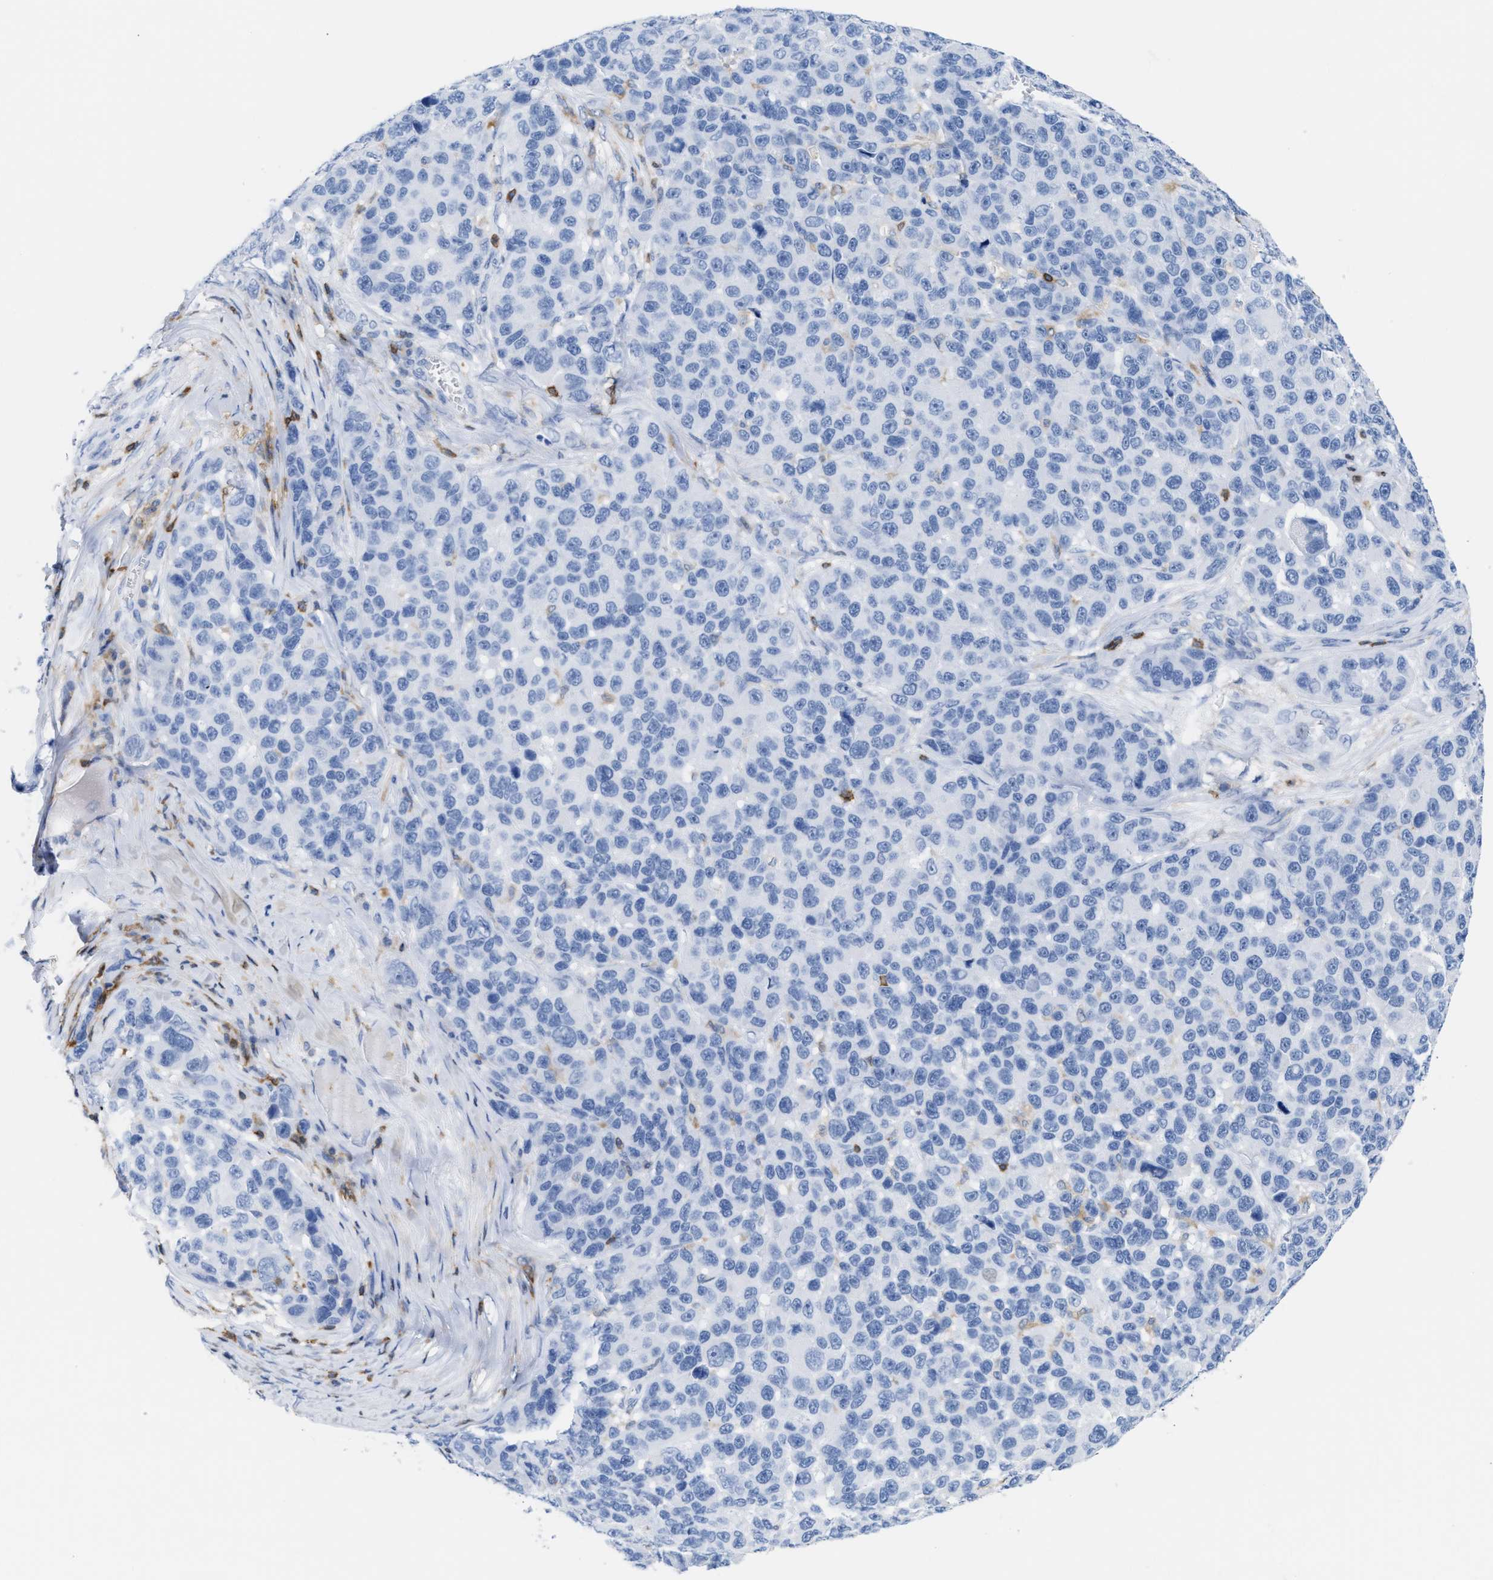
{"staining": {"intensity": "negative", "quantity": "none", "location": "none"}, "tissue": "melanoma", "cell_type": "Tumor cells", "image_type": "cancer", "snomed": [{"axis": "morphology", "description": "Malignant melanoma, NOS"}, {"axis": "topography", "description": "Skin"}], "caption": "Micrograph shows no significant protein expression in tumor cells of melanoma.", "gene": "LCP1", "patient": {"sex": "male", "age": 53}}